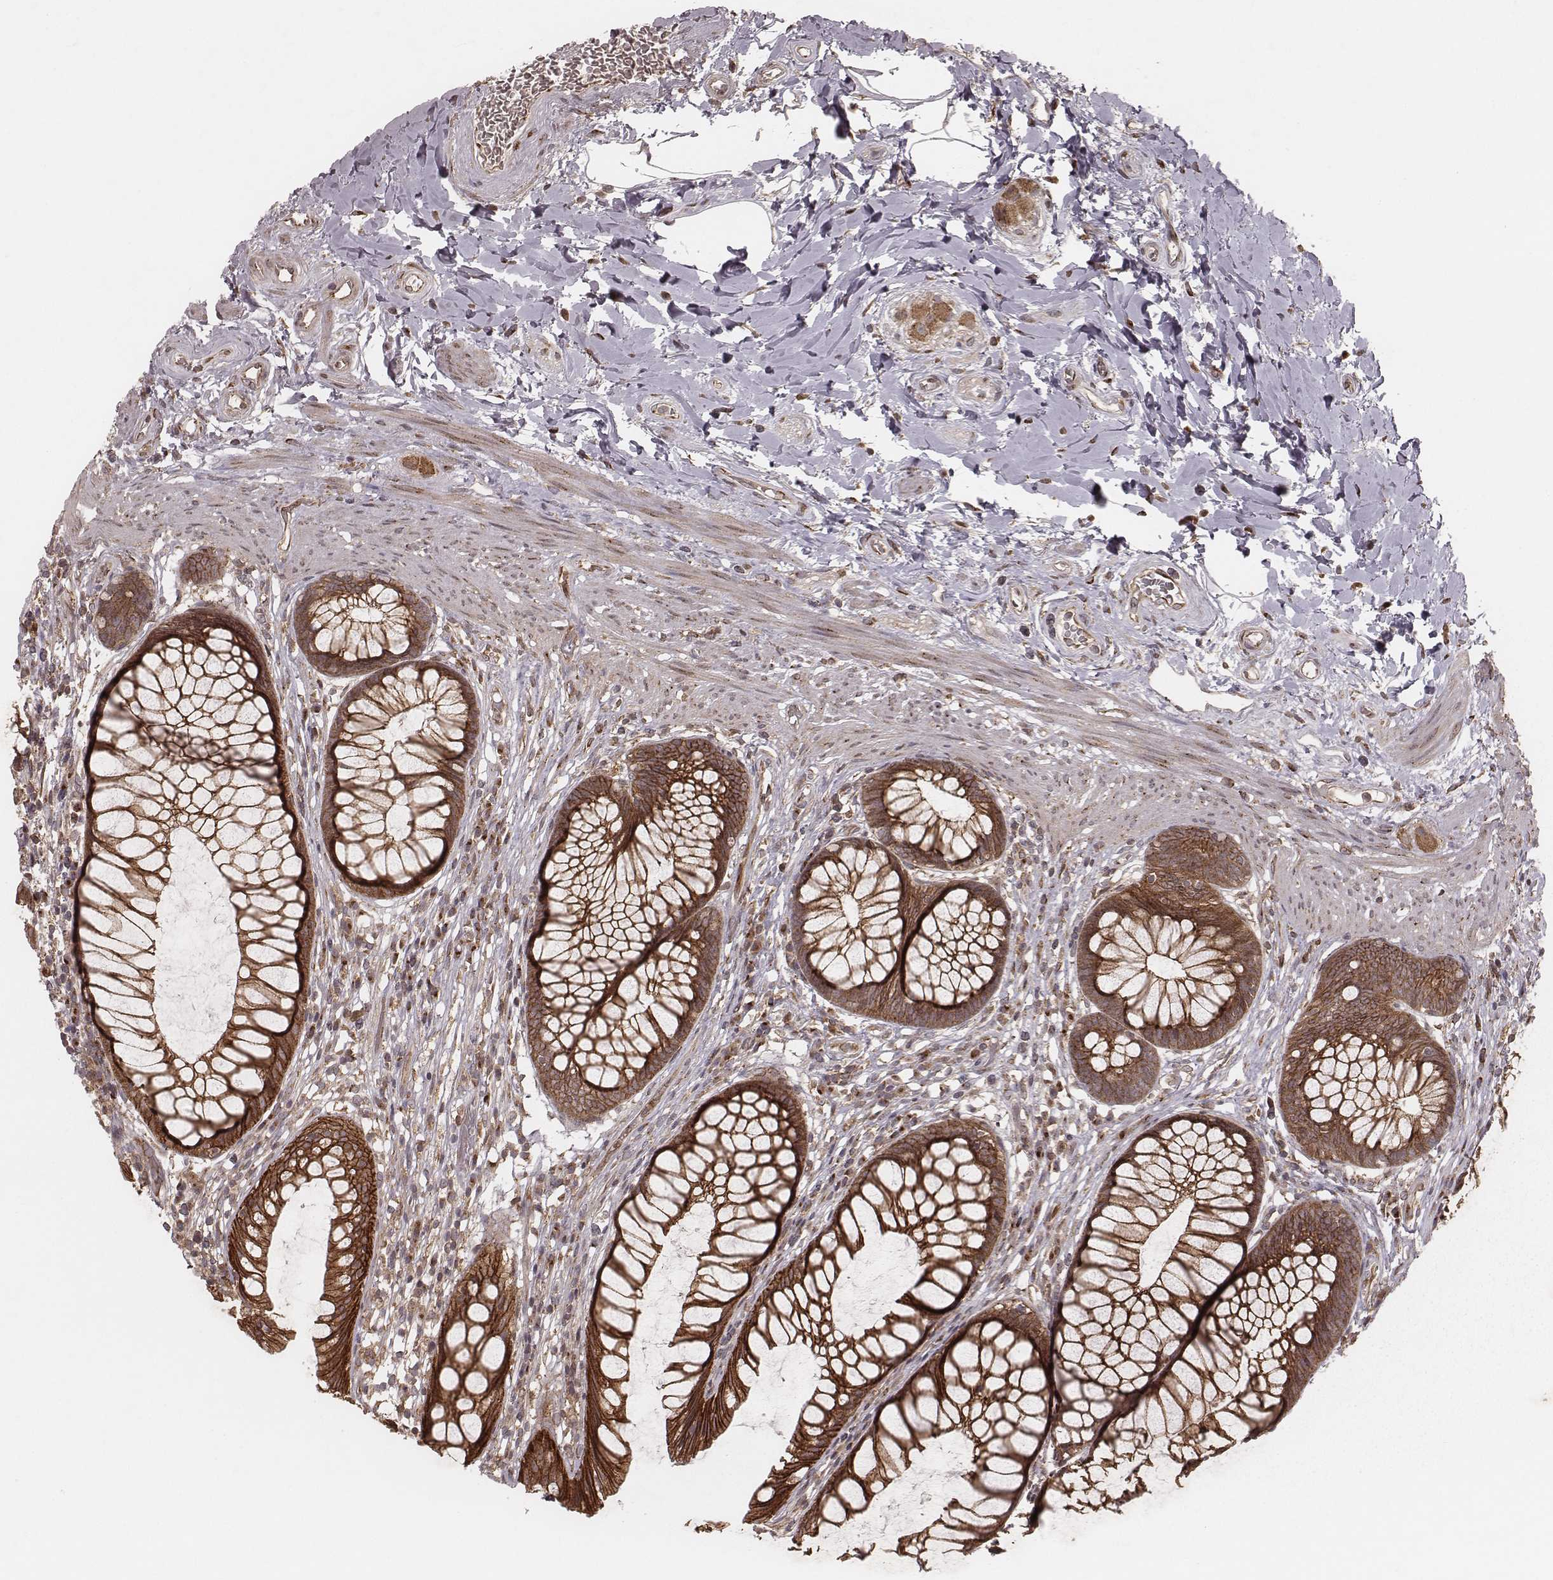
{"staining": {"intensity": "strong", "quantity": ">75%", "location": "cytoplasmic/membranous"}, "tissue": "rectum", "cell_type": "Glandular cells", "image_type": "normal", "snomed": [{"axis": "morphology", "description": "Normal tissue, NOS"}, {"axis": "topography", "description": "Smooth muscle"}, {"axis": "topography", "description": "Rectum"}], "caption": "Protein expression analysis of benign rectum shows strong cytoplasmic/membranous positivity in approximately >75% of glandular cells.", "gene": "MYO19", "patient": {"sex": "male", "age": 53}}